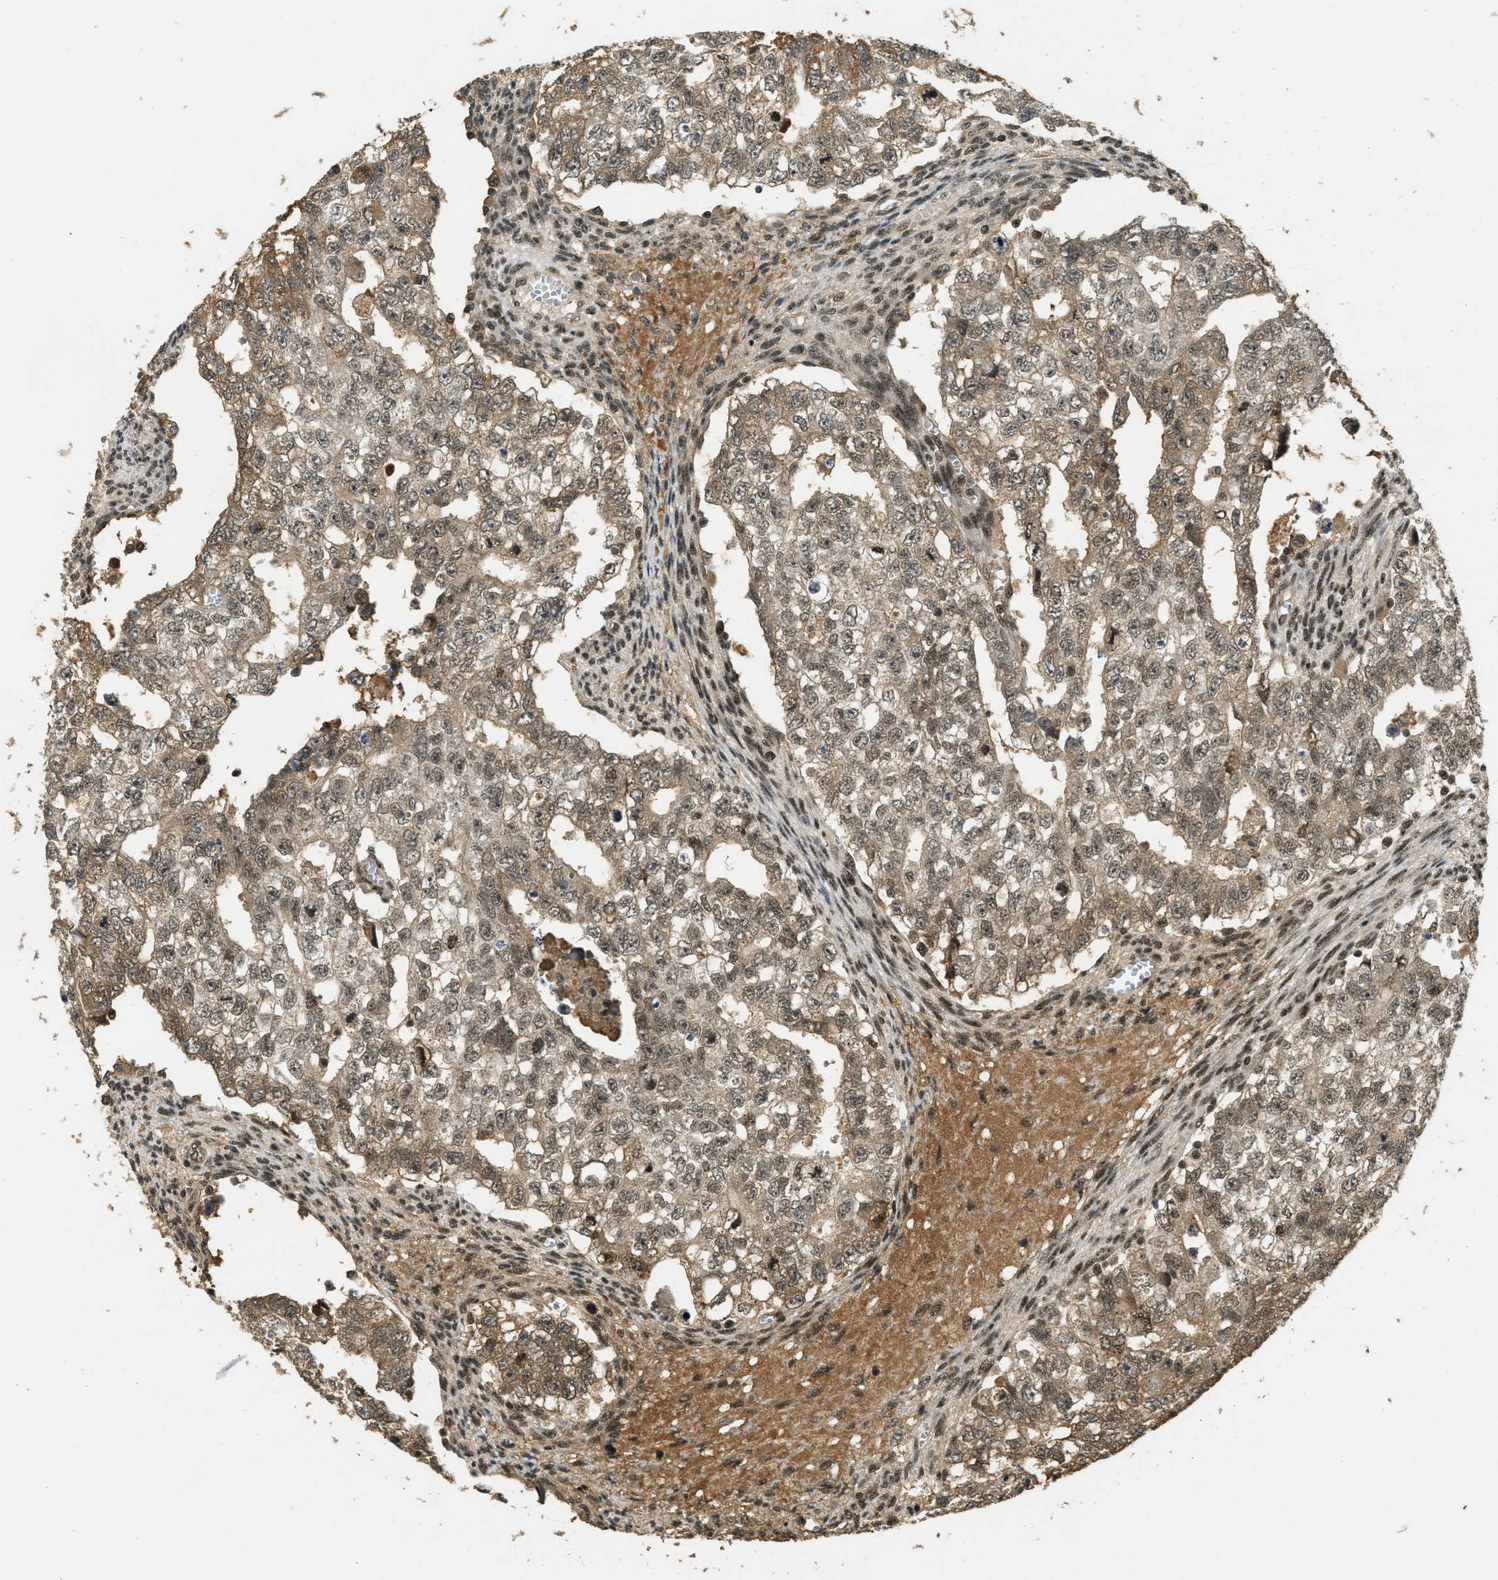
{"staining": {"intensity": "moderate", "quantity": ">75%", "location": "cytoplasmic/membranous,nuclear"}, "tissue": "testis cancer", "cell_type": "Tumor cells", "image_type": "cancer", "snomed": [{"axis": "morphology", "description": "Seminoma, NOS"}, {"axis": "morphology", "description": "Carcinoma, Embryonal, NOS"}, {"axis": "topography", "description": "Testis"}], "caption": "Protein expression analysis of testis embryonal carcinoma shows moderate cytoplasmic/membranous and nuclear positivity in about >75% of tumor cells.", "gene": "ZNF148", "patient": {"sex": "male", "age": 38}}